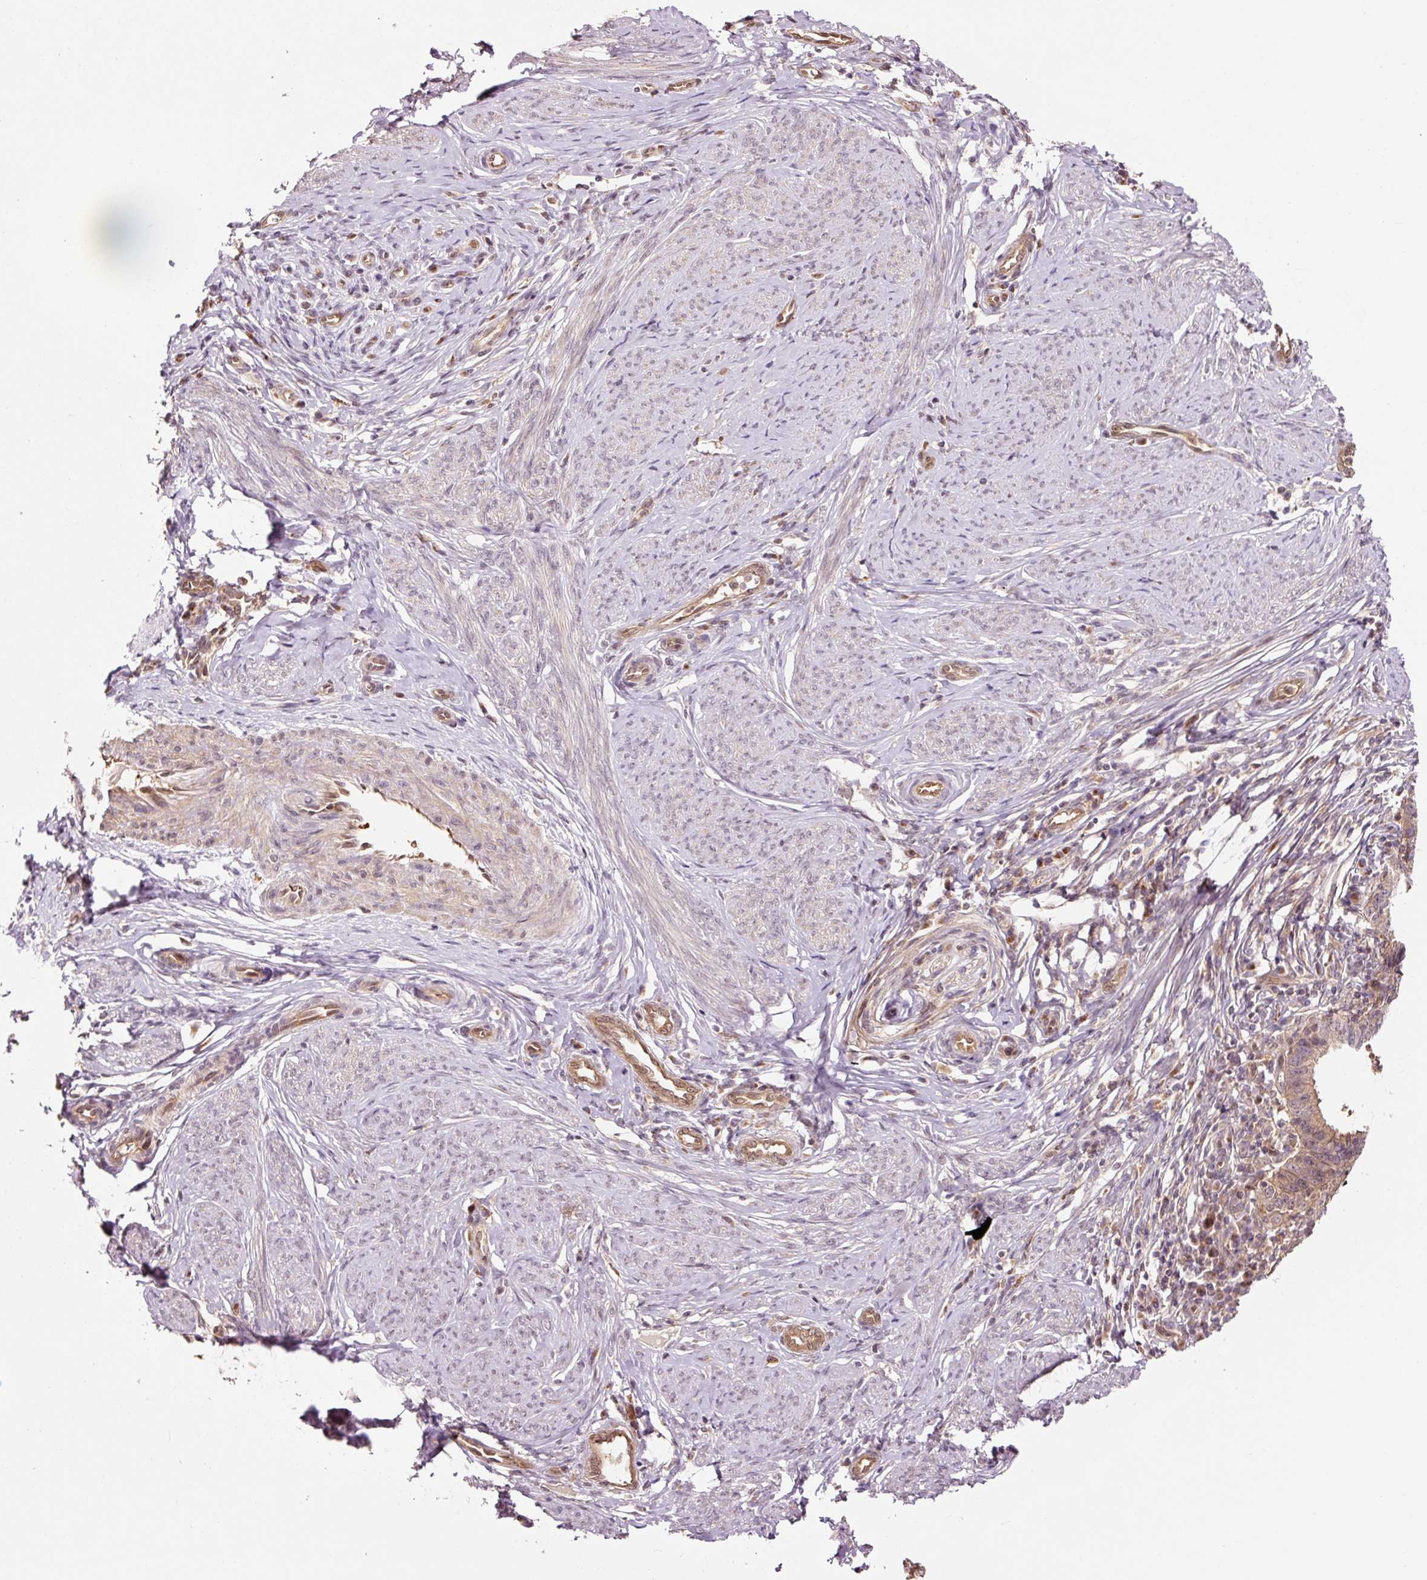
{"staining": {"intensity": "moderate", "quantity": "25%-75%", "location": "cytoplasmic/membranous,nuclear"}, "tissue": "cervical cancer", "cell_type": "Tumor cells", "image_type": "cancer", "snomed": [{"axis": "morphology", "description": "Adenocarcinoma, NOS"}, {"axis": "topography", "description": "Cervix"}], "caption": "The photomicrograph shows staining of cervical adenocarcinoma, revealing moderate cytoplasmic/membranous and nuclear protein expression (brown color) within tumor cells. The staining is performed using DAB (3,3'-diaminobenzidine) brown chromogen to label protein expression. The nuclei are counter-stained blue using hematoxylin.", "gene": "FBXL14", "patient": {"sex": "female", "age": 36}}